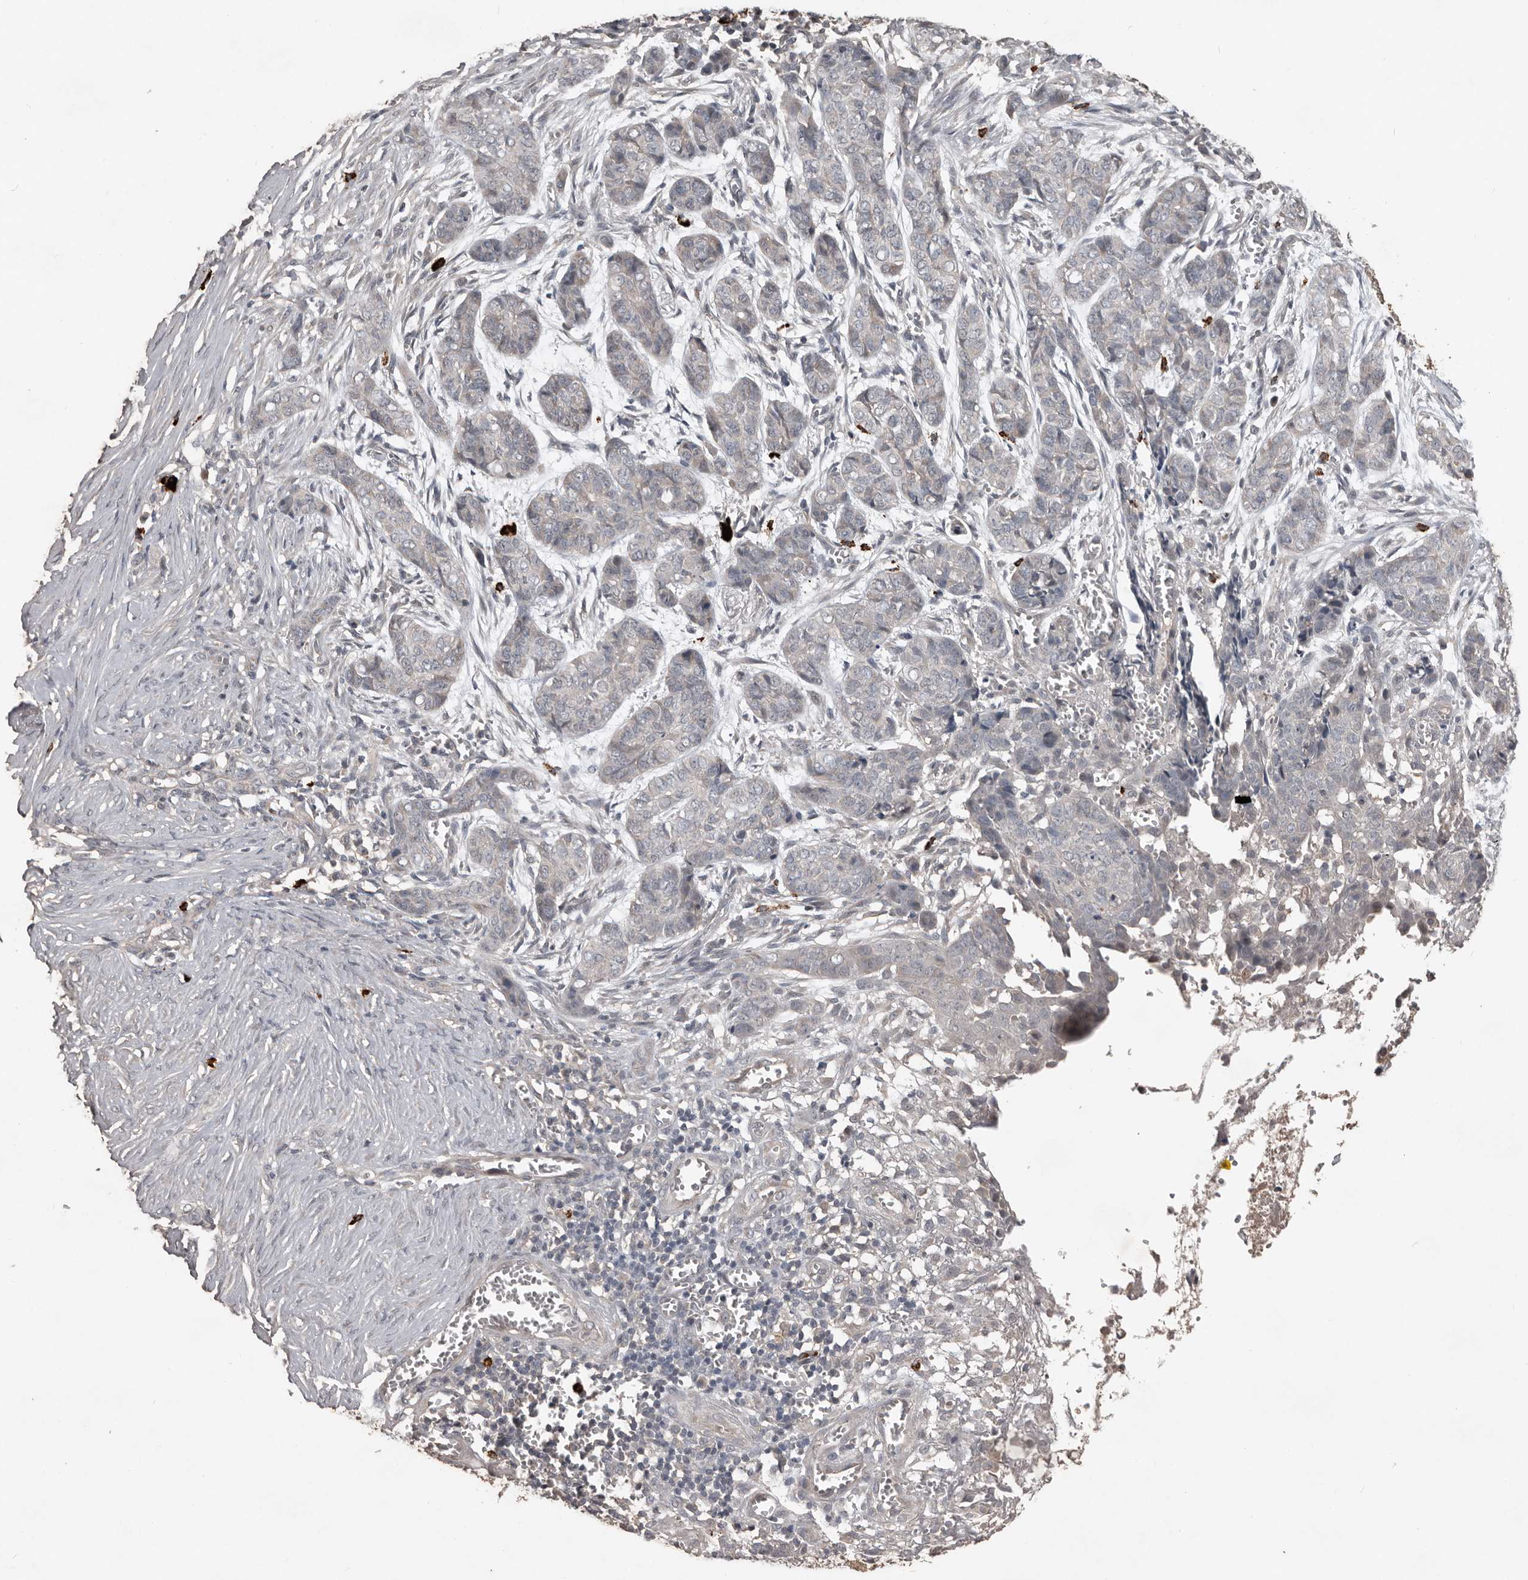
{"staining": {"intensity": "negative", "quantity": "none", "location": "none"}, "tissue": "skin cancer", "cell_type": "Tumor cells", "image_type": "cancer", "snomed": [{"axis": "morphology", "description": "Basal cell carcinoma"}, {"axis": "topography", "description": "Skin"}], "caption": "This is an immunohistochemistry (IHC) histopathology image of skin basal cell carcinoma. There is no staining in tumor cells.", "gene": "BAMBI", "patient": {"sex": "female", "age": 64}}